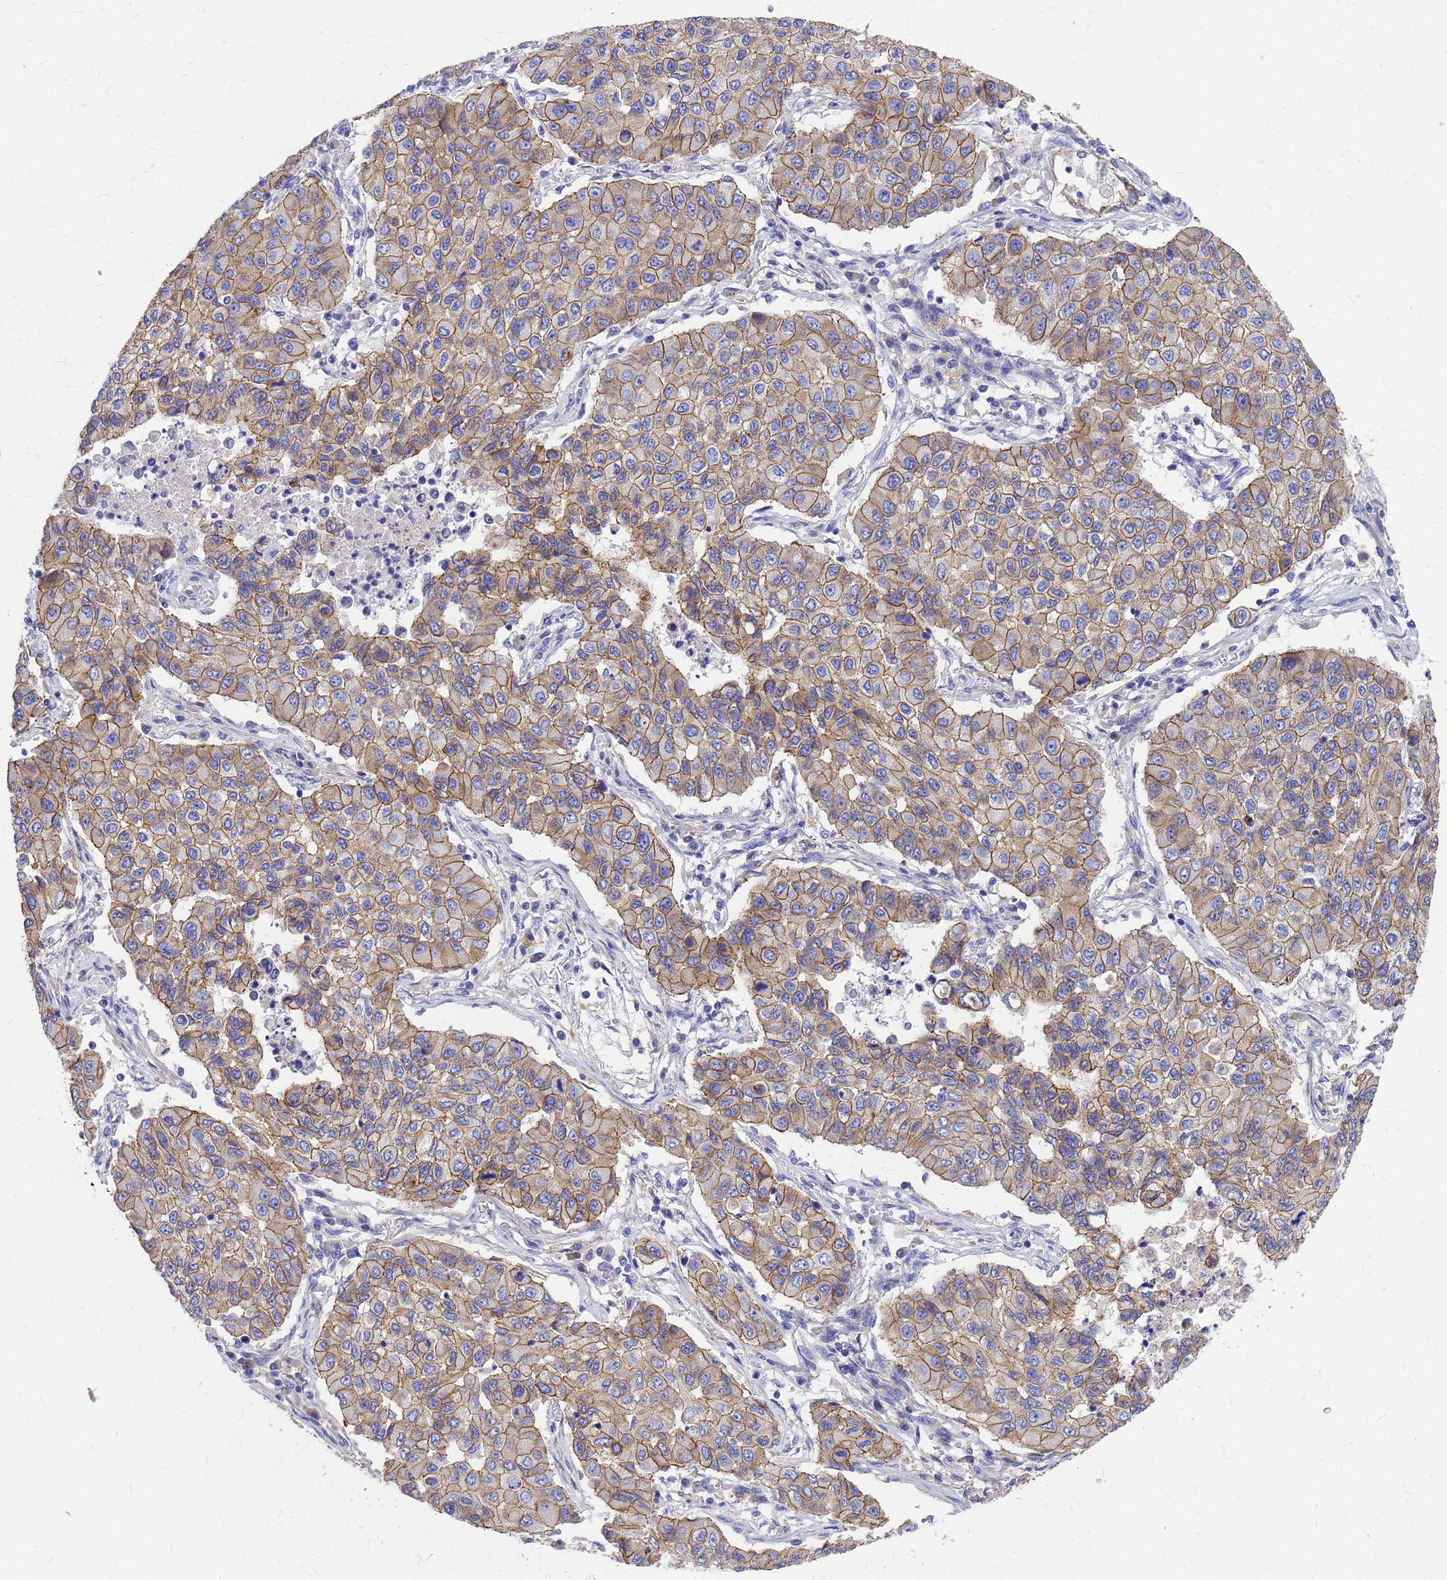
{"staining": {"intensity": "moderate", "quantity": ">75%", "location": "cytoplasmic/membranous"}, "tissue": "lung cancer", "cell_type": "Tumor cells", "image_type": "cancer", "snomed": [{"axis": "morphology", "description": "Squamous cell carcinoma, NOS"}, {"axis": "topography", "description": "Lung"}], "caption": "High-magnification brightfield microscopy of lung cancer stained with DAB (brown) and counterstained with hematoxylin (blue). tumor cells exhibit moderate cytoplasmic/membranous staining is present in approximately>75% of cells.", "gene": "FBXW5", "patient": {"sex": "male", "age": 74}}